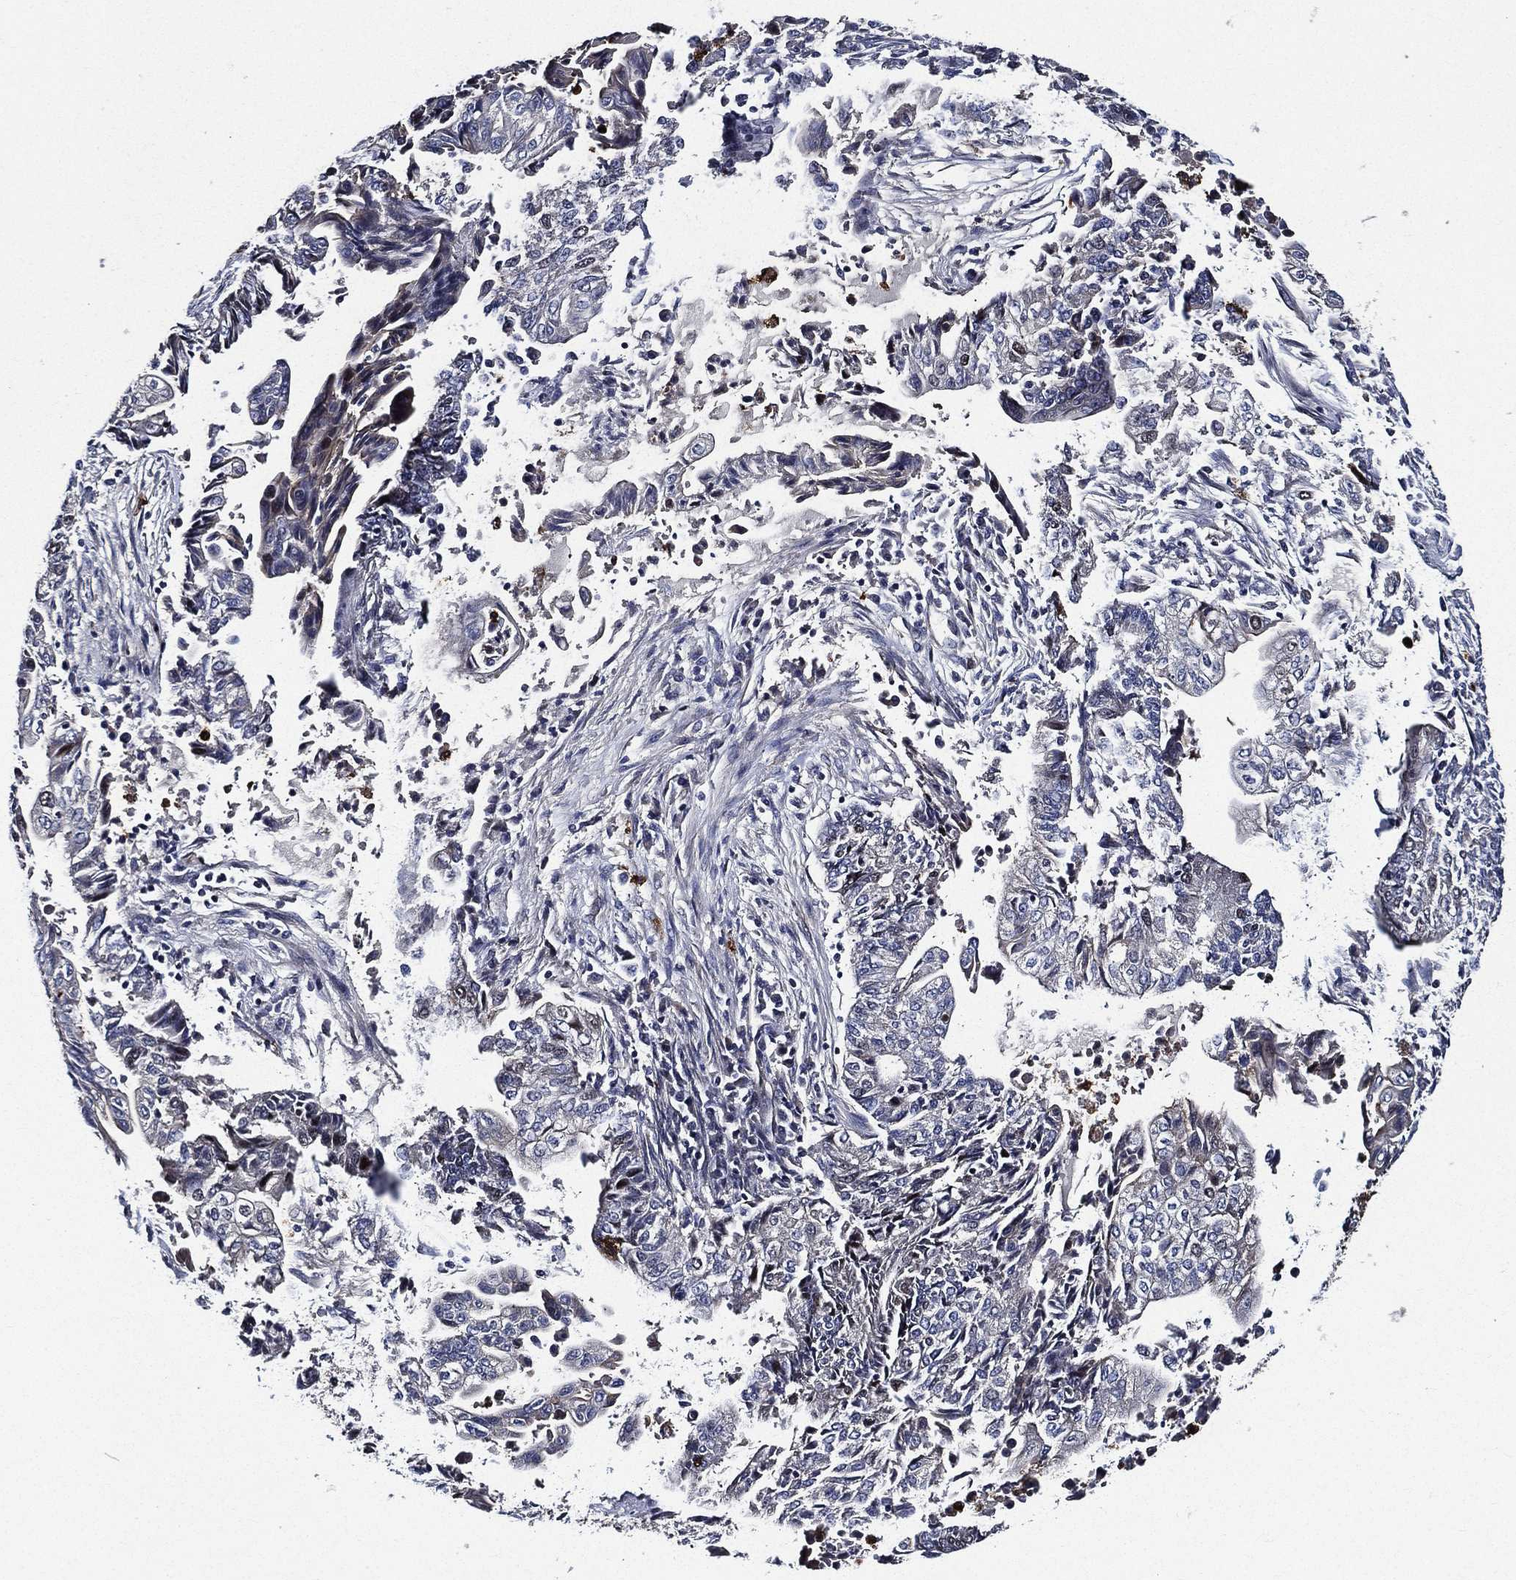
{"staining": {"intensity": "negative", "quantity": "none", "location": "none"}, "tissue": "endometrial cancer", "cell_type": "Tumor cells", "image_type": "cancer", "snomed": [{"axis": "morphology", "description": "Adenocarcinoma, NOS"}, {"axis": "topography", "description": "Uterus"}, {"axis": "topography", "description": "Endometrium"}], "caption": "DAB immunohistochemical staining of endometrial adenocarcinoma displays no significant positivity in tumor cells.", "gene": "KIF20B", "patient": {"sex": "female", "age": 54}}